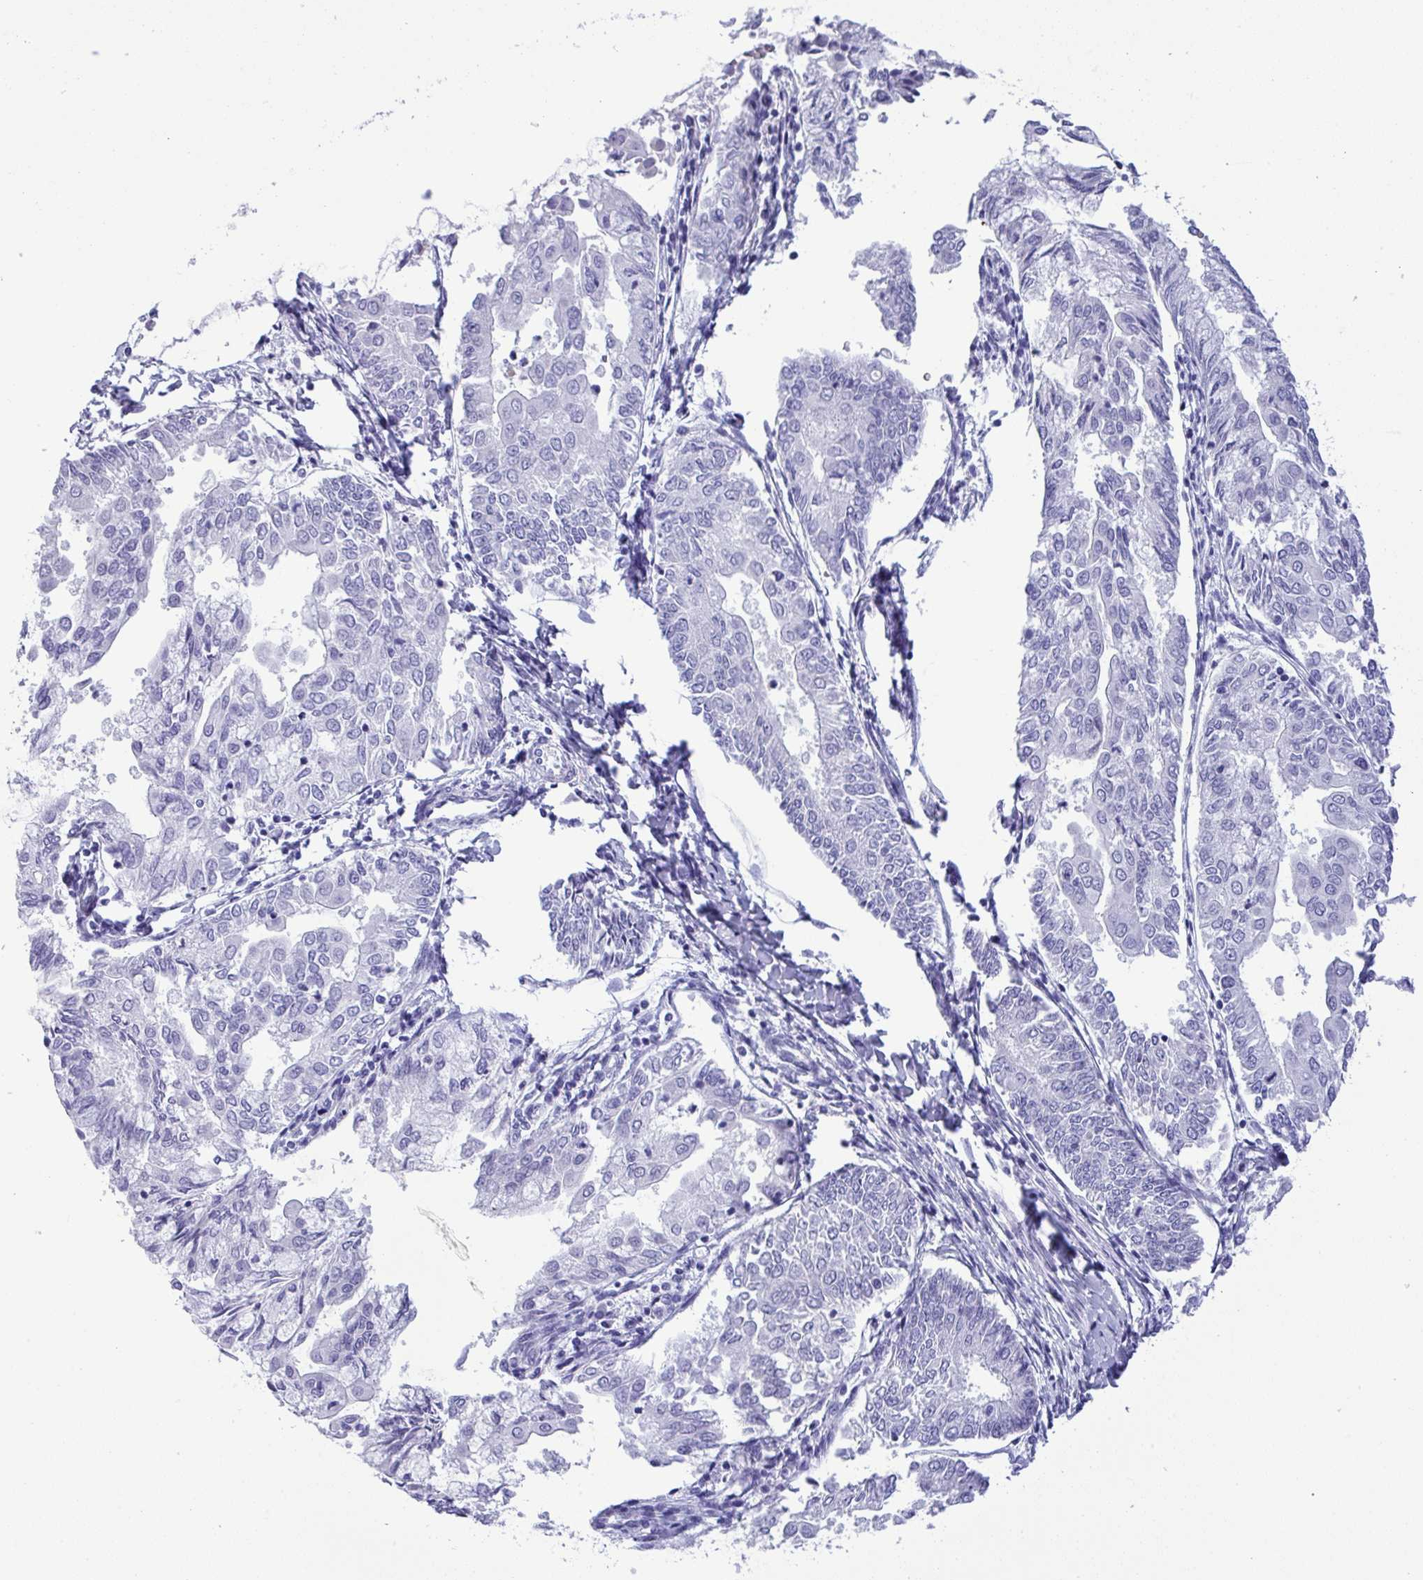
{"staining": {"intensity": "negative", "quantity": "none", "location": "none"}, "tissue": "endometrial cancer", "cell_type": "Tumor cells", "image_type": "cancer", "snomed": [{"axis": "morphology", "description": "Adenocarcinoma, NOS"}, {"axis": "topography", "description": "Endometrium"}], "caption": "High power microscopy histopathology image of an immunohistochemistry (IHC) micrograph of endometrial cancer (adenocarcinoma), revealing no significant staining in tumor cells.", "gene": "YBX2", "patient": {"sex": "female", "age": 68}}